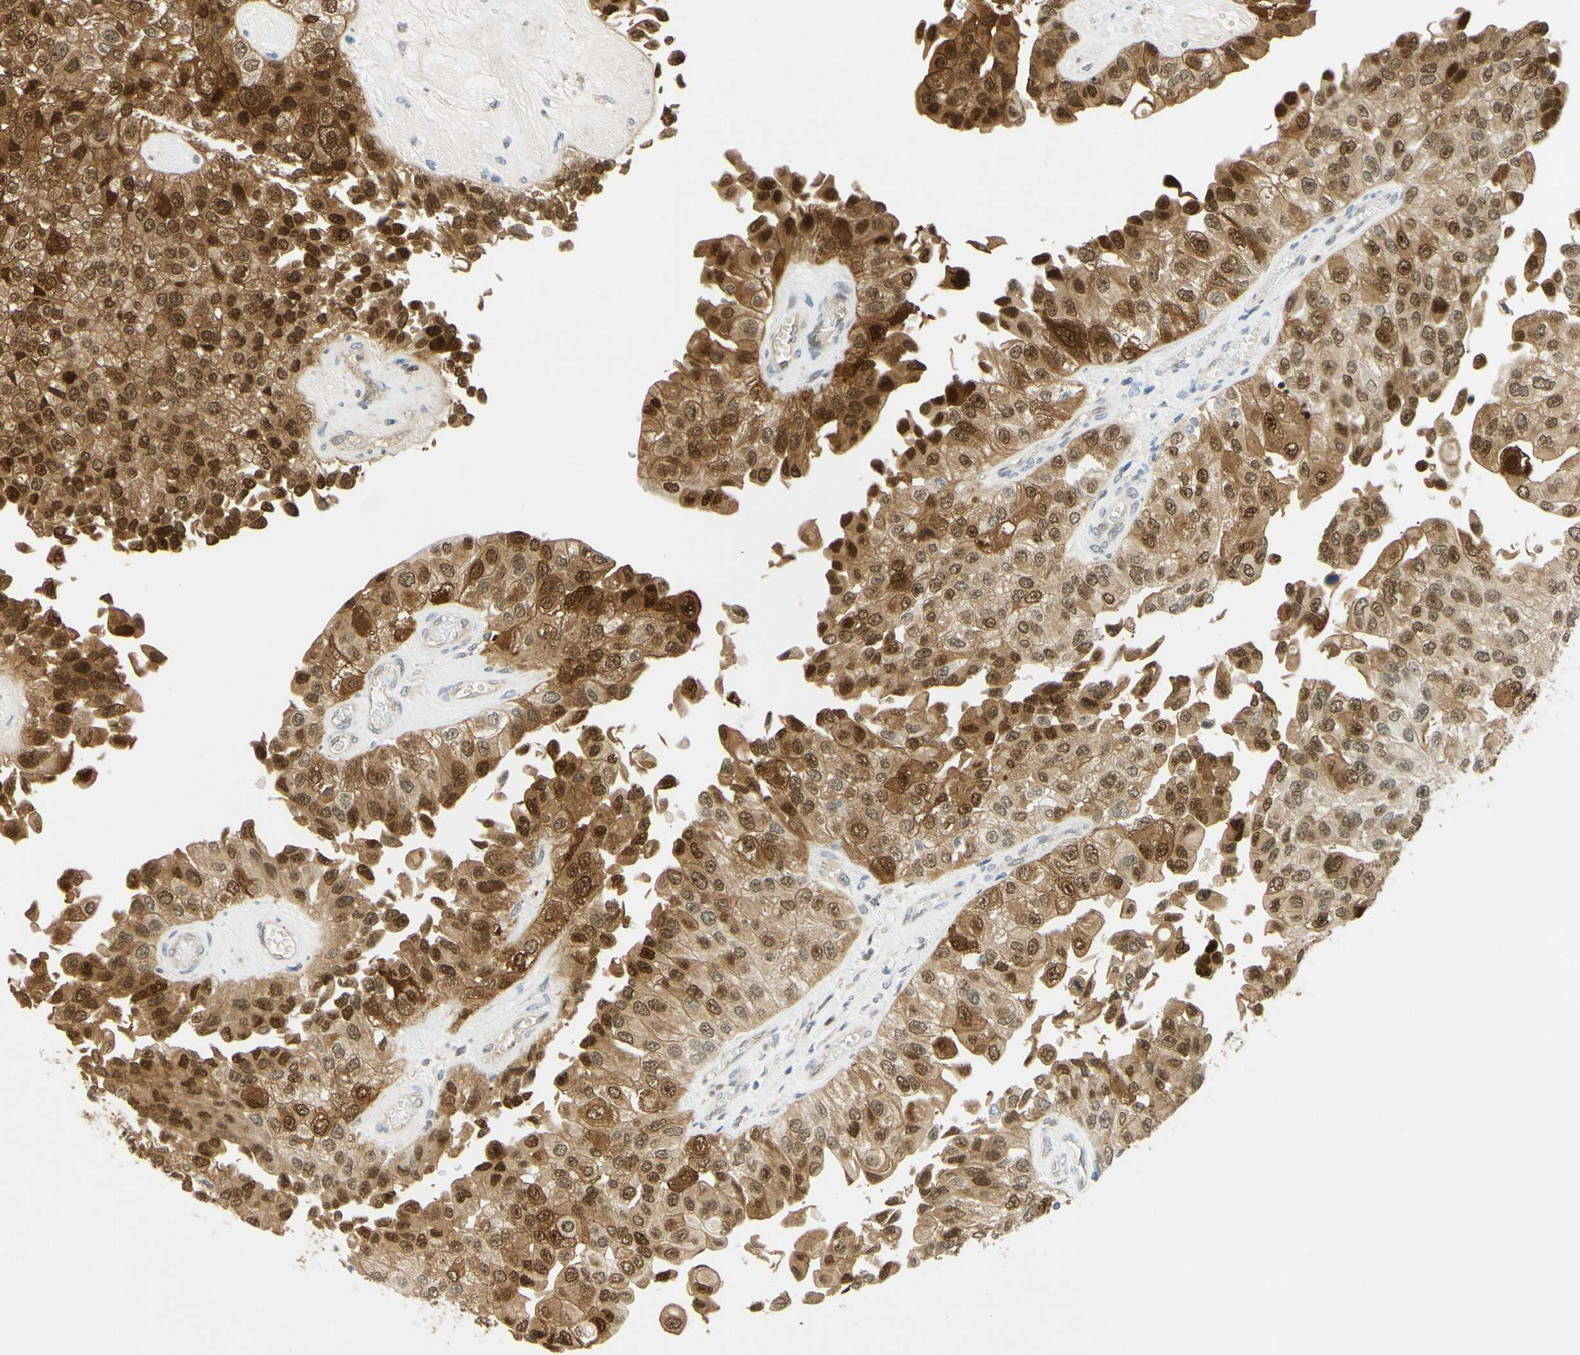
{"staining": {"intensity": "strong", "quantity": "25%-75%", "location": "cytoplasmic/membranous,nuclear"}, "tissue": "urothelial cancer", "cell_type": "Tumor cells", "image_type": "cancer", "snomed": [{"axis": "morphology", "description": "Urothelial carcinoma, High grade"}, {"axis": "topography", "description": "Kidney"}, {"axis": "topography", "description": "Urinary bladder"}], "caption": "High-grade urothelial carcinoma tissue displays strong cytoplasmic/membranous and nuclear staining in approximately 25%-75% of tumor cells, visualized by immunohistochemistry.", "gene": "POLB", "patient": {"sex": "male", "age": 77}}